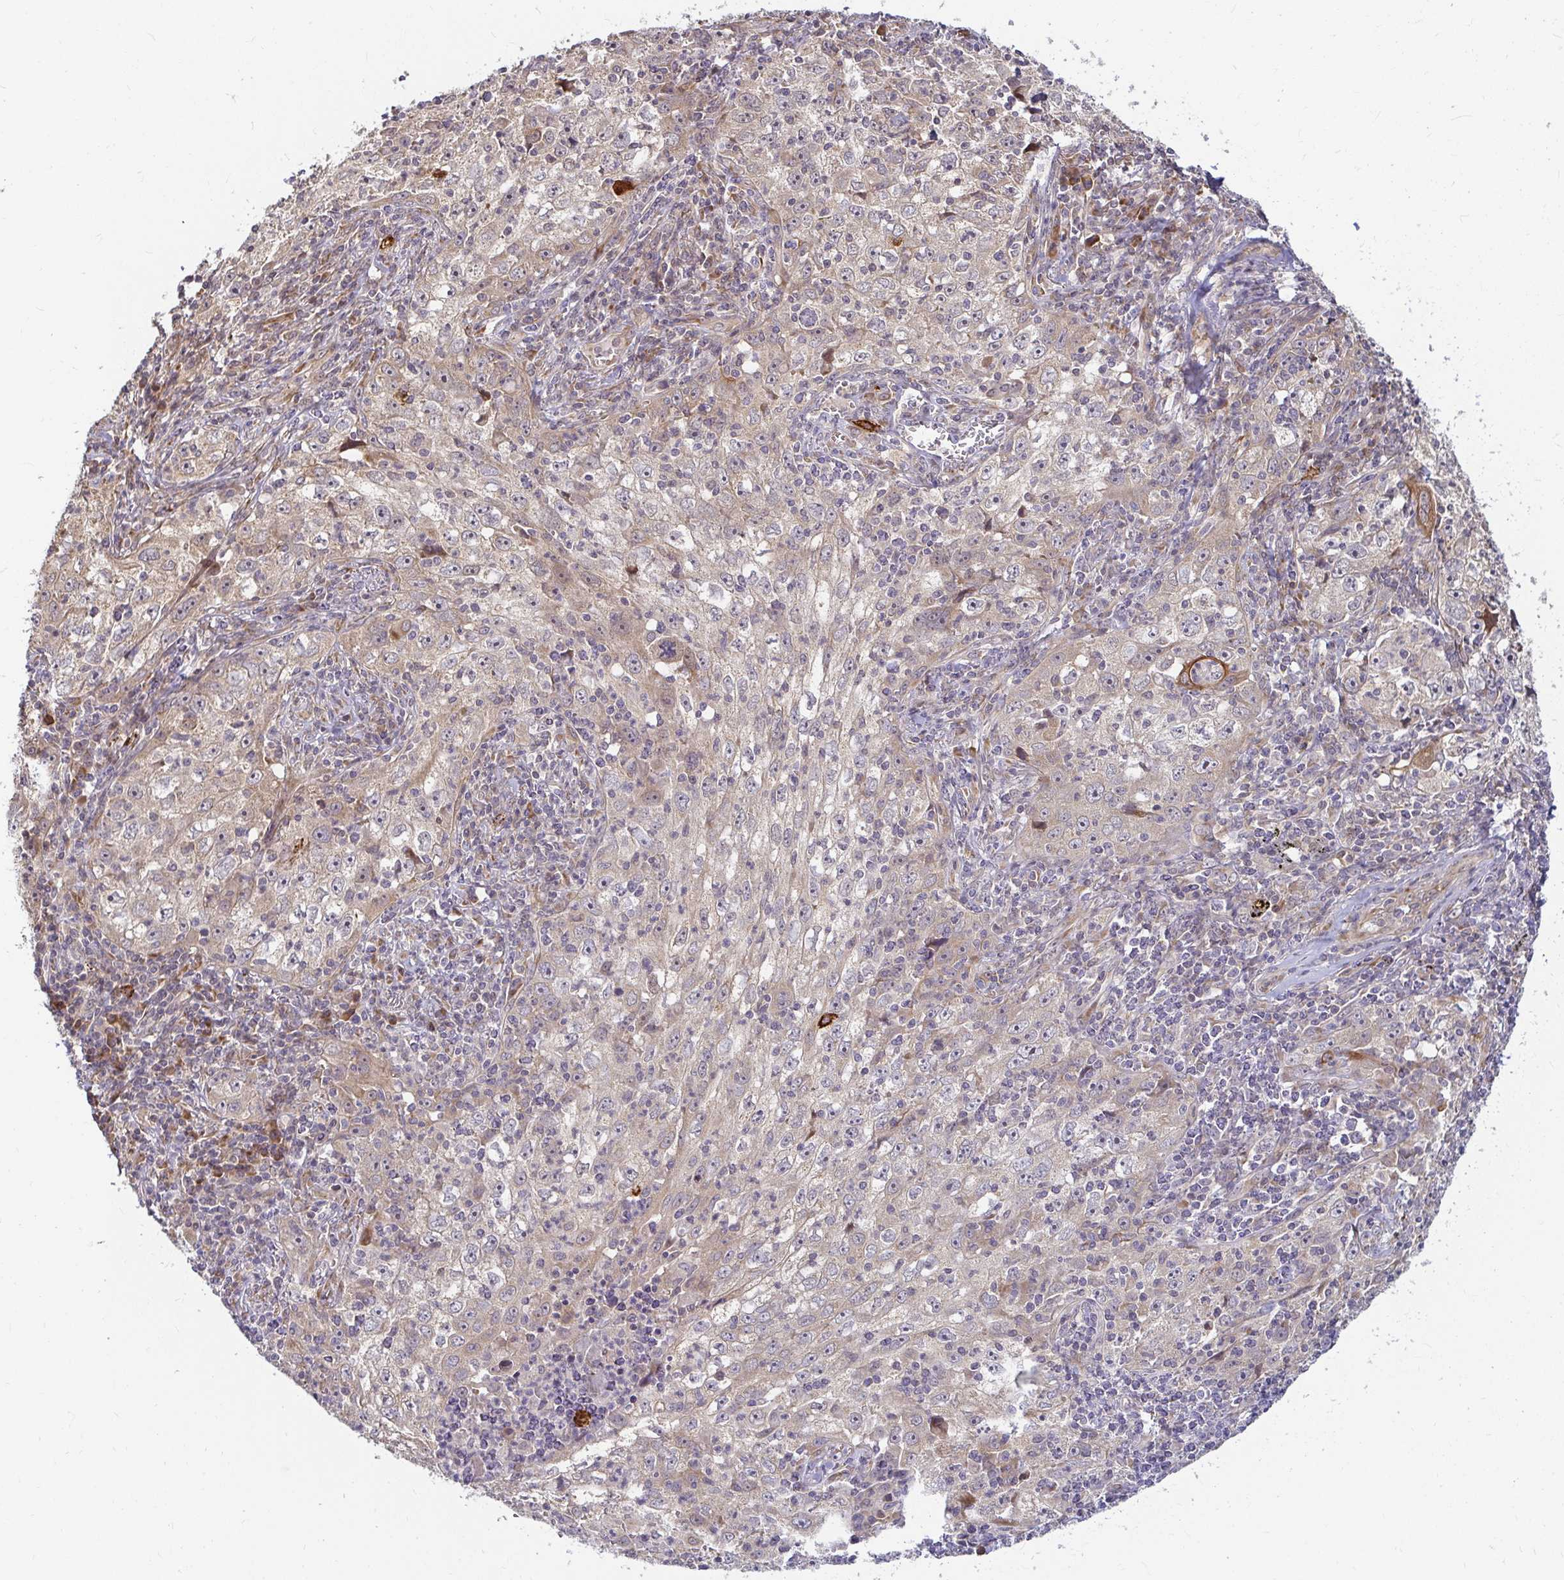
{"staining": {"intensity": "negative", "quantity": "none", "location": "none"}, "tissue": "lung cancer", "cell_type": "Tumor cells", "image_type": "cancer", "snomed": [{"axis": "morphology", "description": "Squamous cell carcinoma, NOS"}, {"axis": "topography", "description": "Lung"}], "caption": "This is an IHC photomicrograph of squamous cell carcinoma (lung). There is no expression in tumor cells.", "gene": "CAST", "patient": {"sex": "male", "age": 71}}